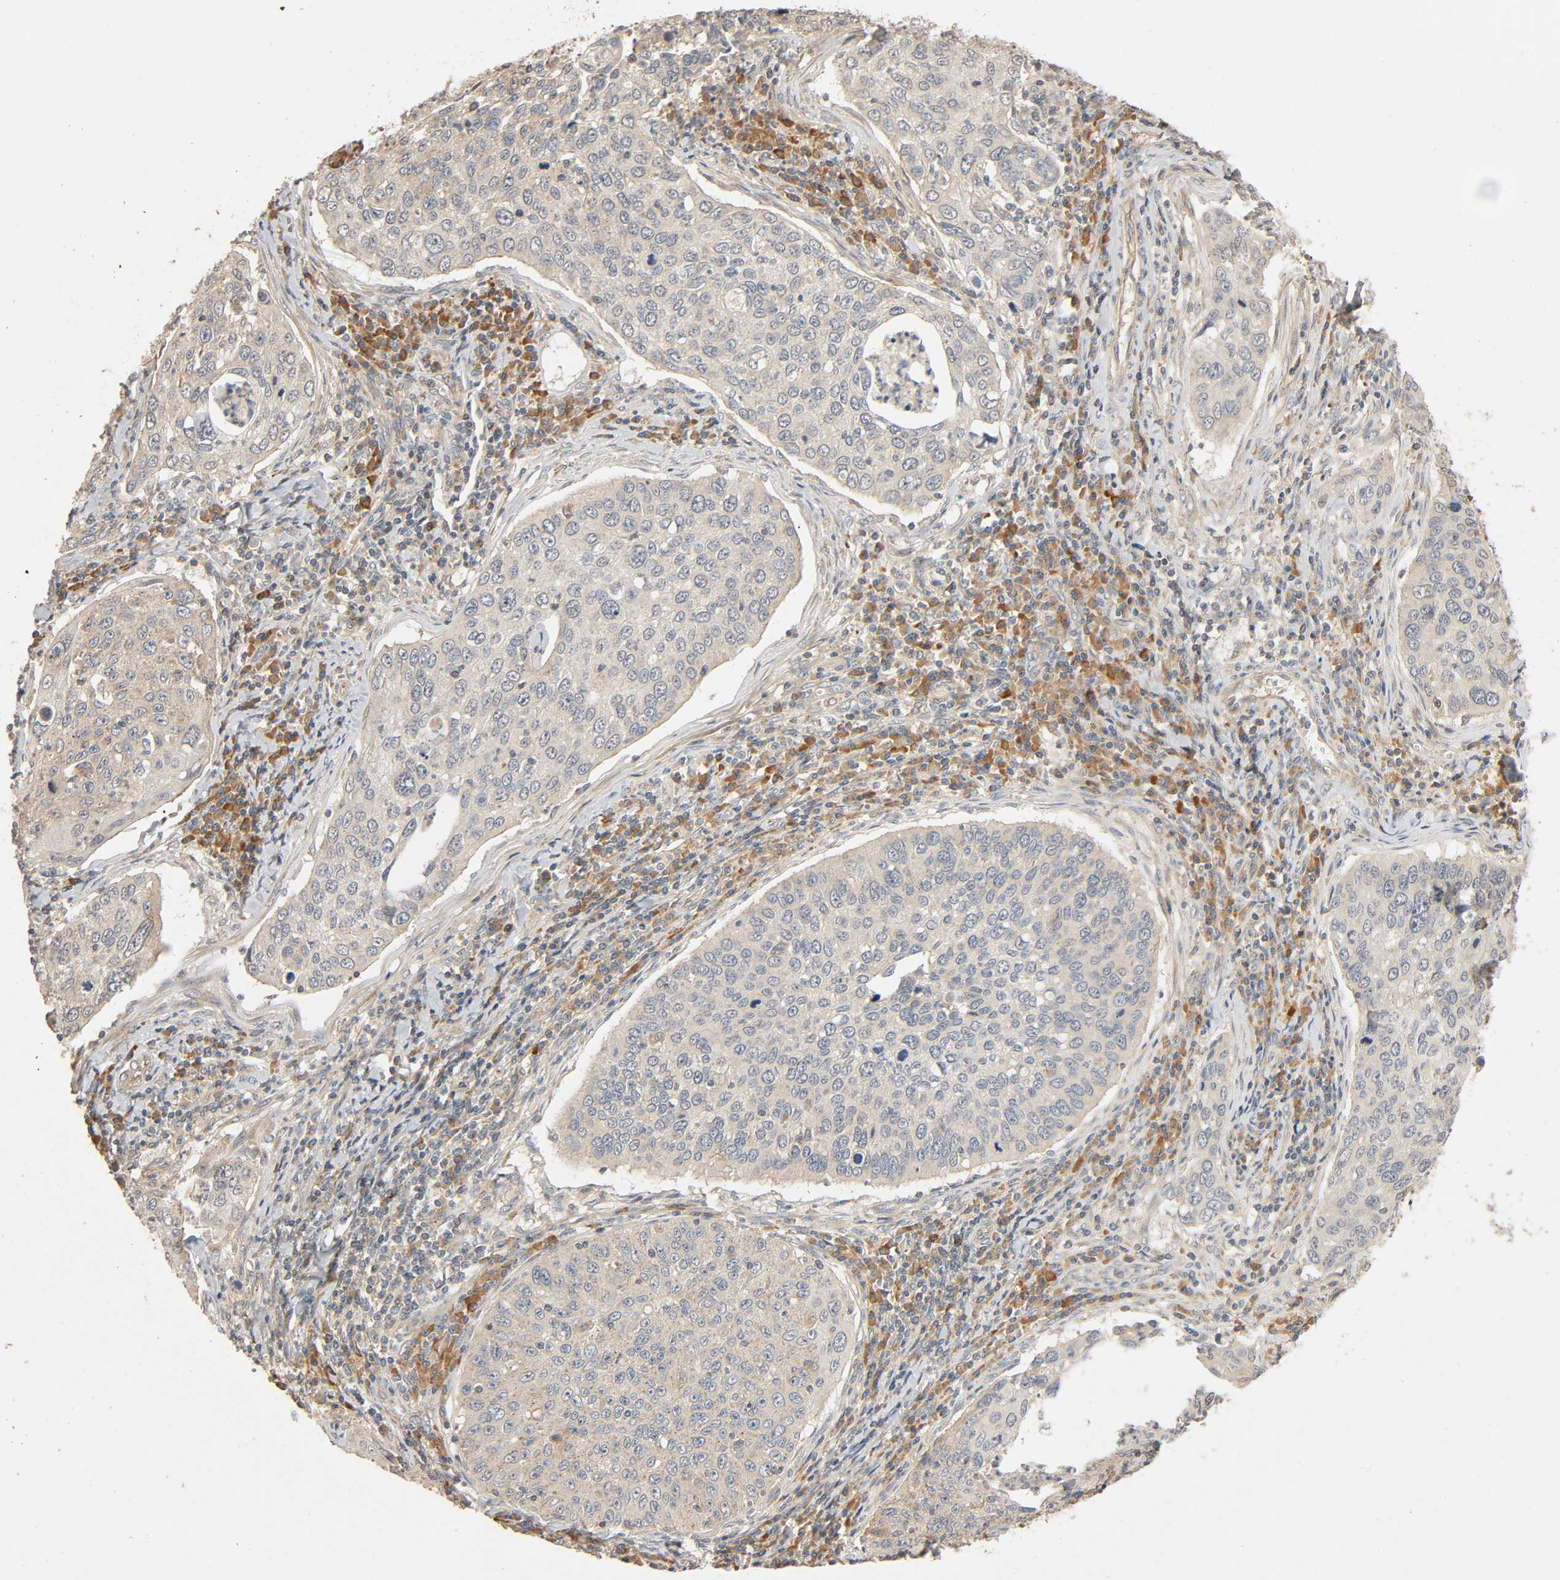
{"staining": {"intensity": "negative", "quantity": "none", "location": "none"}, "tissue": "cervical cancer", "cell_type": "Tumor cells", "image_type": "cancer", "snomed": [{"axis": "morphology", "description": "Squamous cell carcinoma, NOS"}, {"axis": "topography", "description": "Cervix"}], "caption": "Human cervical squamous cell carcinoma stained for a protein using IHC demonstrates no expression in tumor cells.", "gene": "SGSM1", "patient": {"sex": "female", "age": 53}}